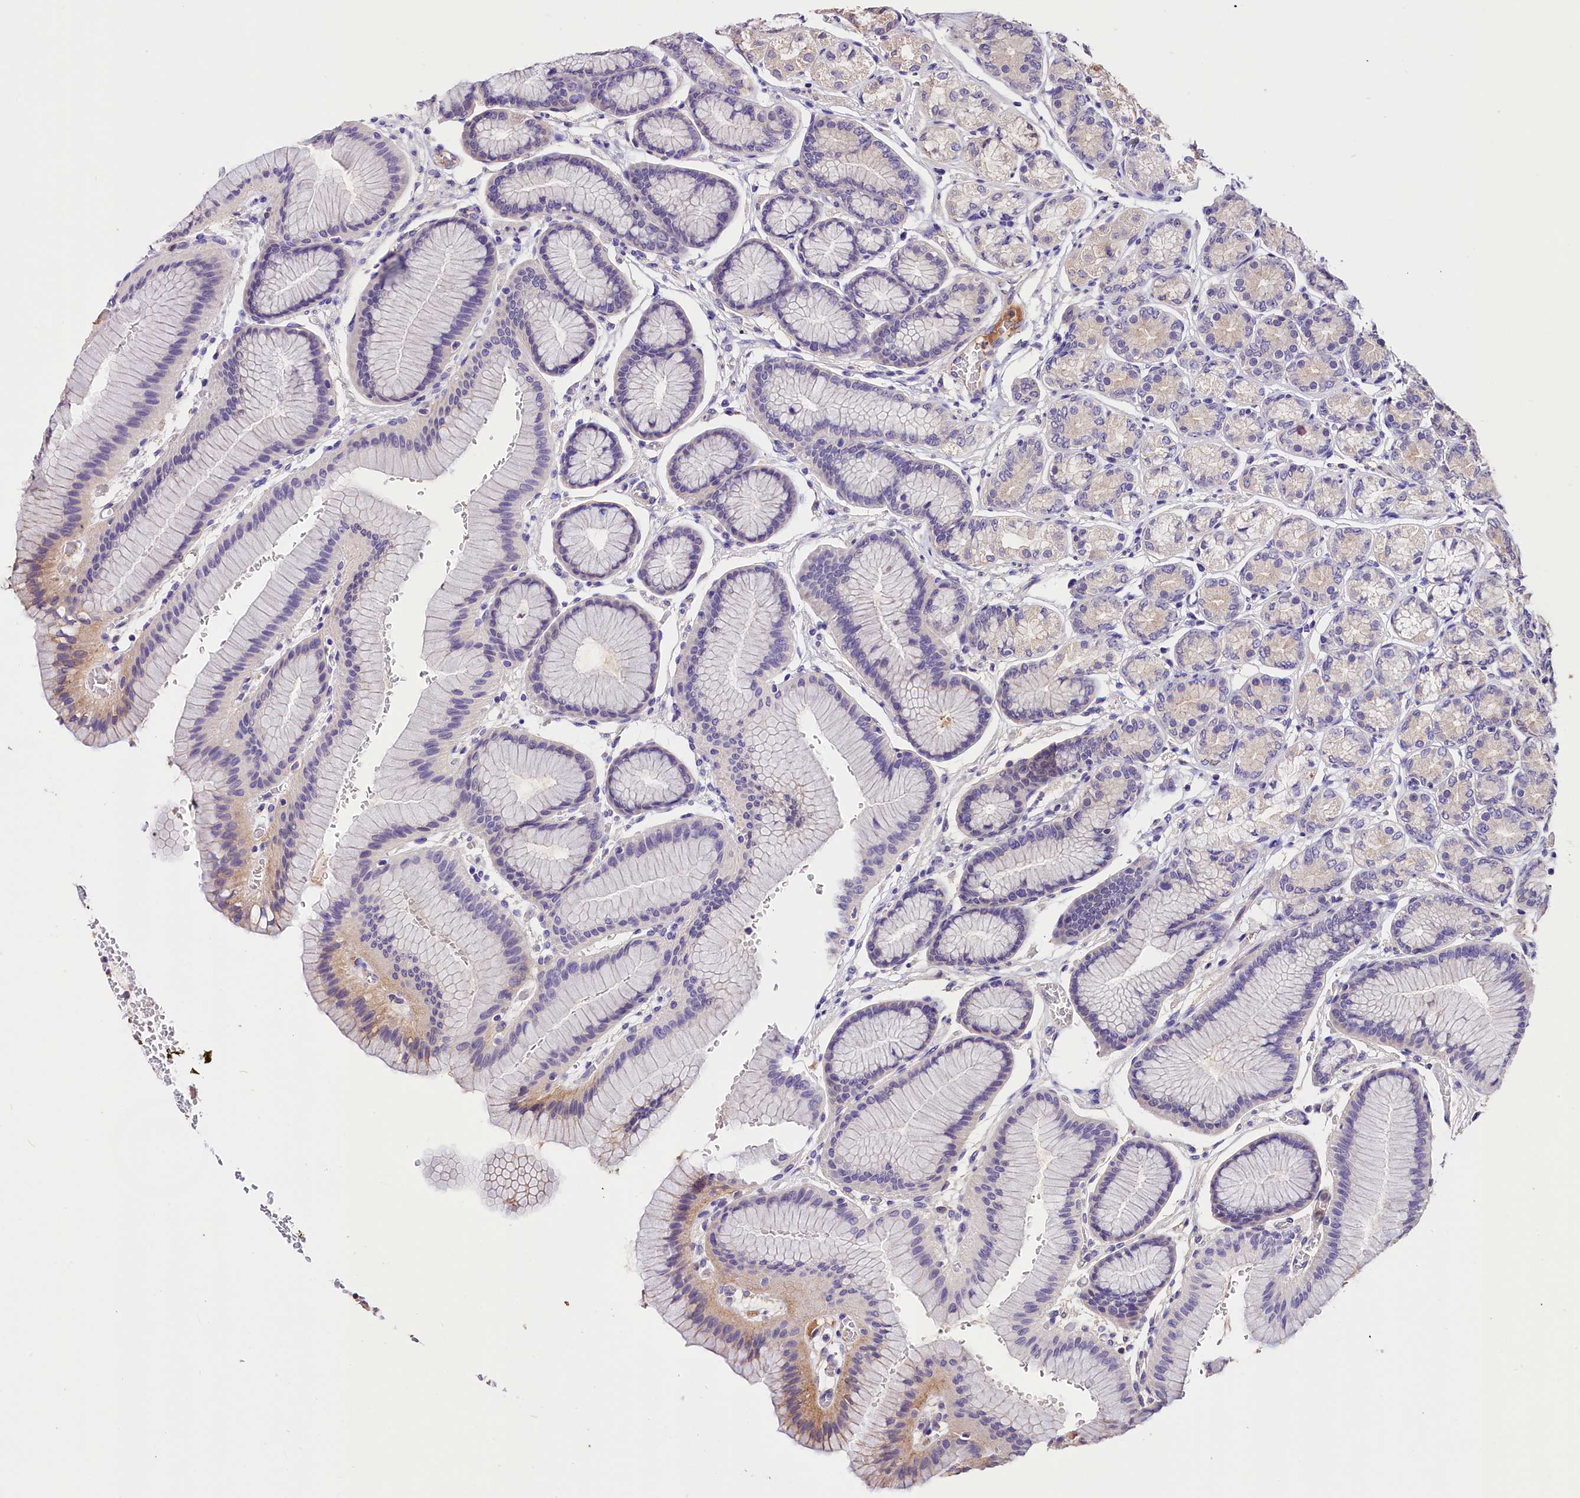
{"staining": {"intensity": "moderate", "quantity": "<25%", "location": "cytoplasmic/membranous"}, "tissue": "stomach", "cell_type": "Glandular cells", "image_type": "normal", "snomed": [{"axis": "morphology", "description": "Normal tissue, NOS"}, {"axis": "morphology", "description": "Adenocarcinoma, NOS"}, {"axis": "morphology", "description": "Adenocarcinoma, High grade"}, {"axis": "topography", "description": "Stomach, upper"}, {"axis": "topography", "description": "Stomach"}], "caption": "Stomach stained for a protein exhibits moderate cytoplasmic/membranous positivity in glandular cells. Immunohistochemistry (ihc) stains the protein in brown and the nuclei are stained blue.", "gene": "ARMC6", "patient": {"sex": "female", "age": 65}}